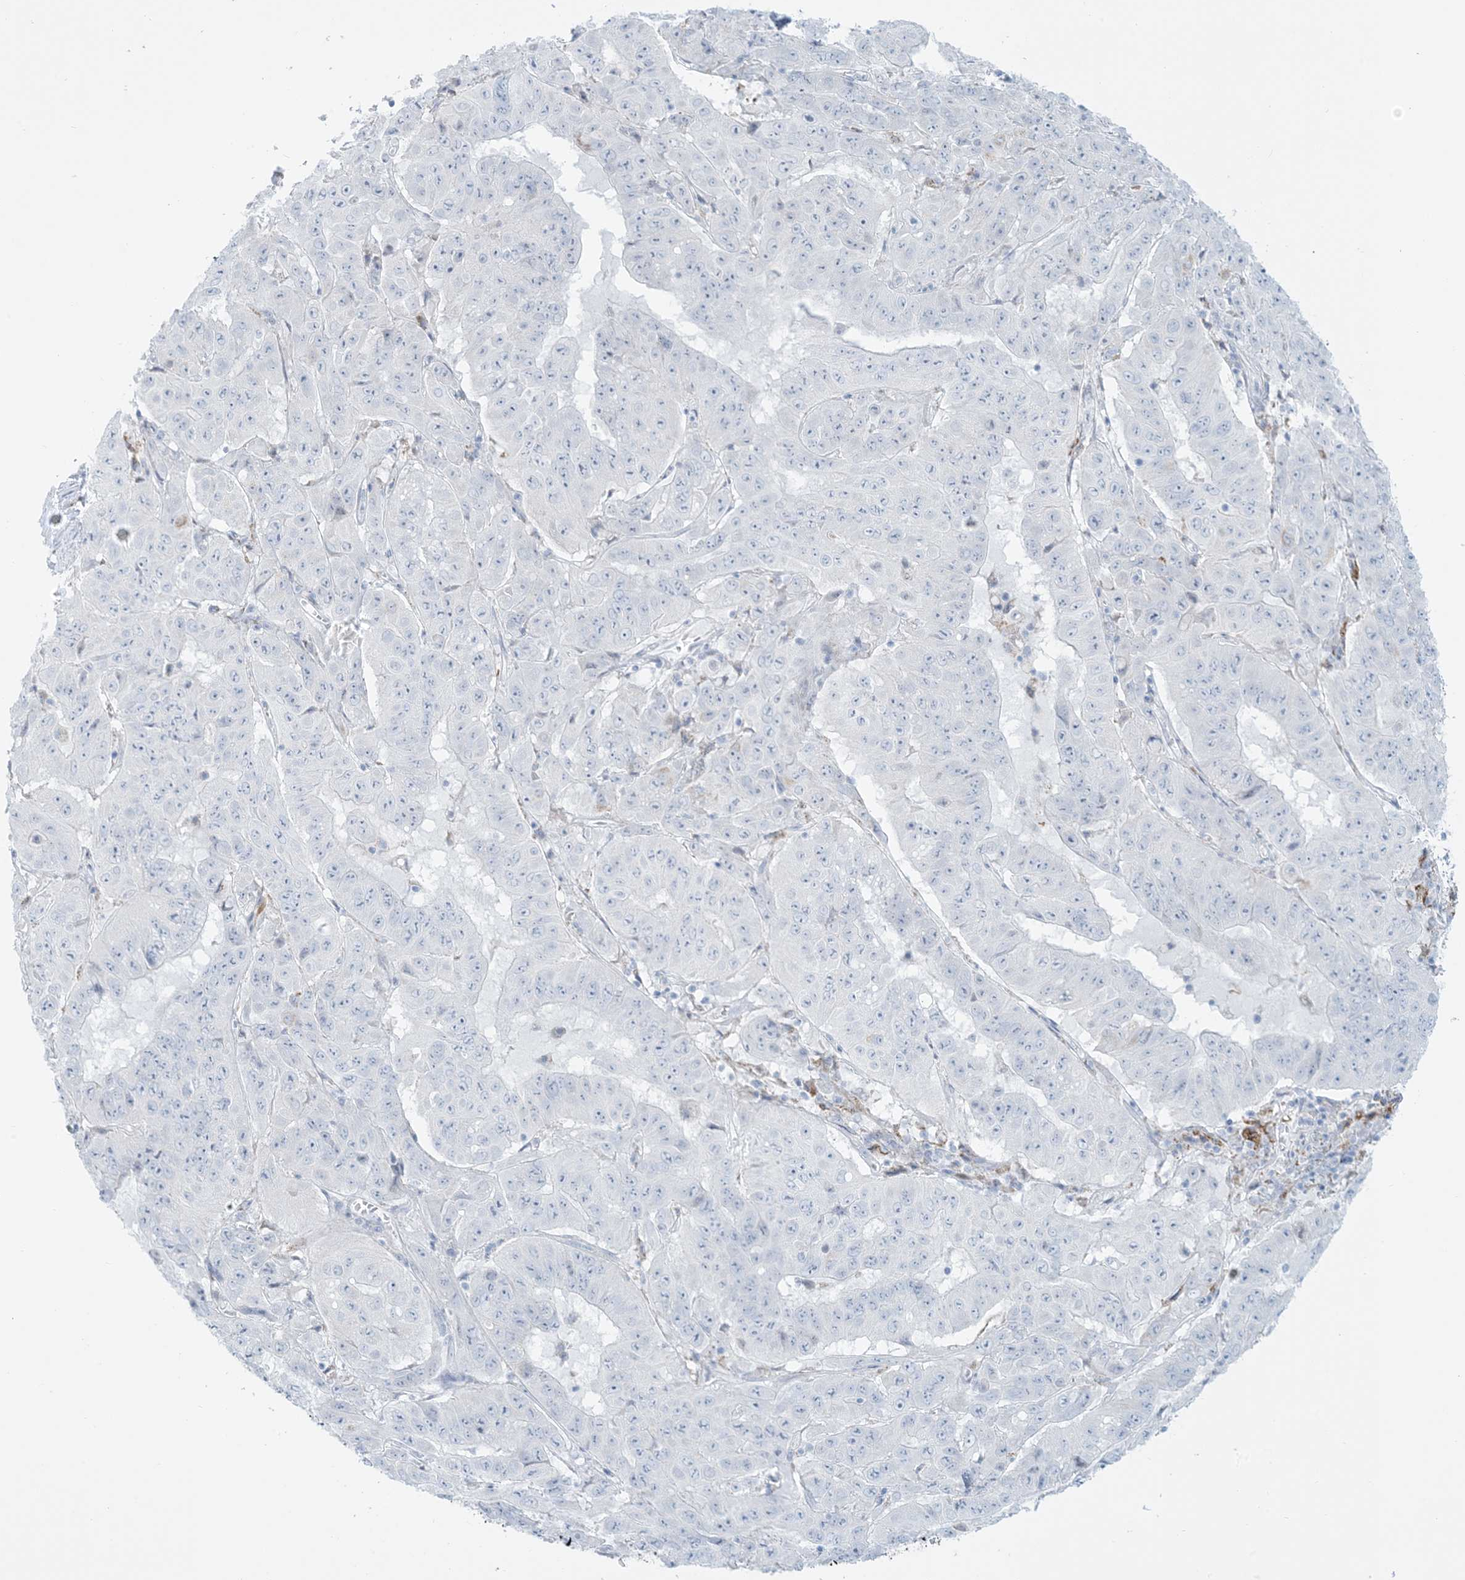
{"staining": {"intensity": "negative", "quantity": "none", "location": "none"}, "tissue": "pancreatic cancer", "cell_type": "Tumor cells", "image_type": "cancer", "snomed": [{"axis": "morphology", "description": "Adenocarcinoma, NOS"}, {"axis": "topography", "description": "Pancreas"}], "caption": "The immunohistochemistry photomicrograph has no significant expression in tumor cells of adenocarcinoma (pancreatic) tissue.", "gene": "ZDHHC4", "patient": {"sex": "male", "age": 63}}